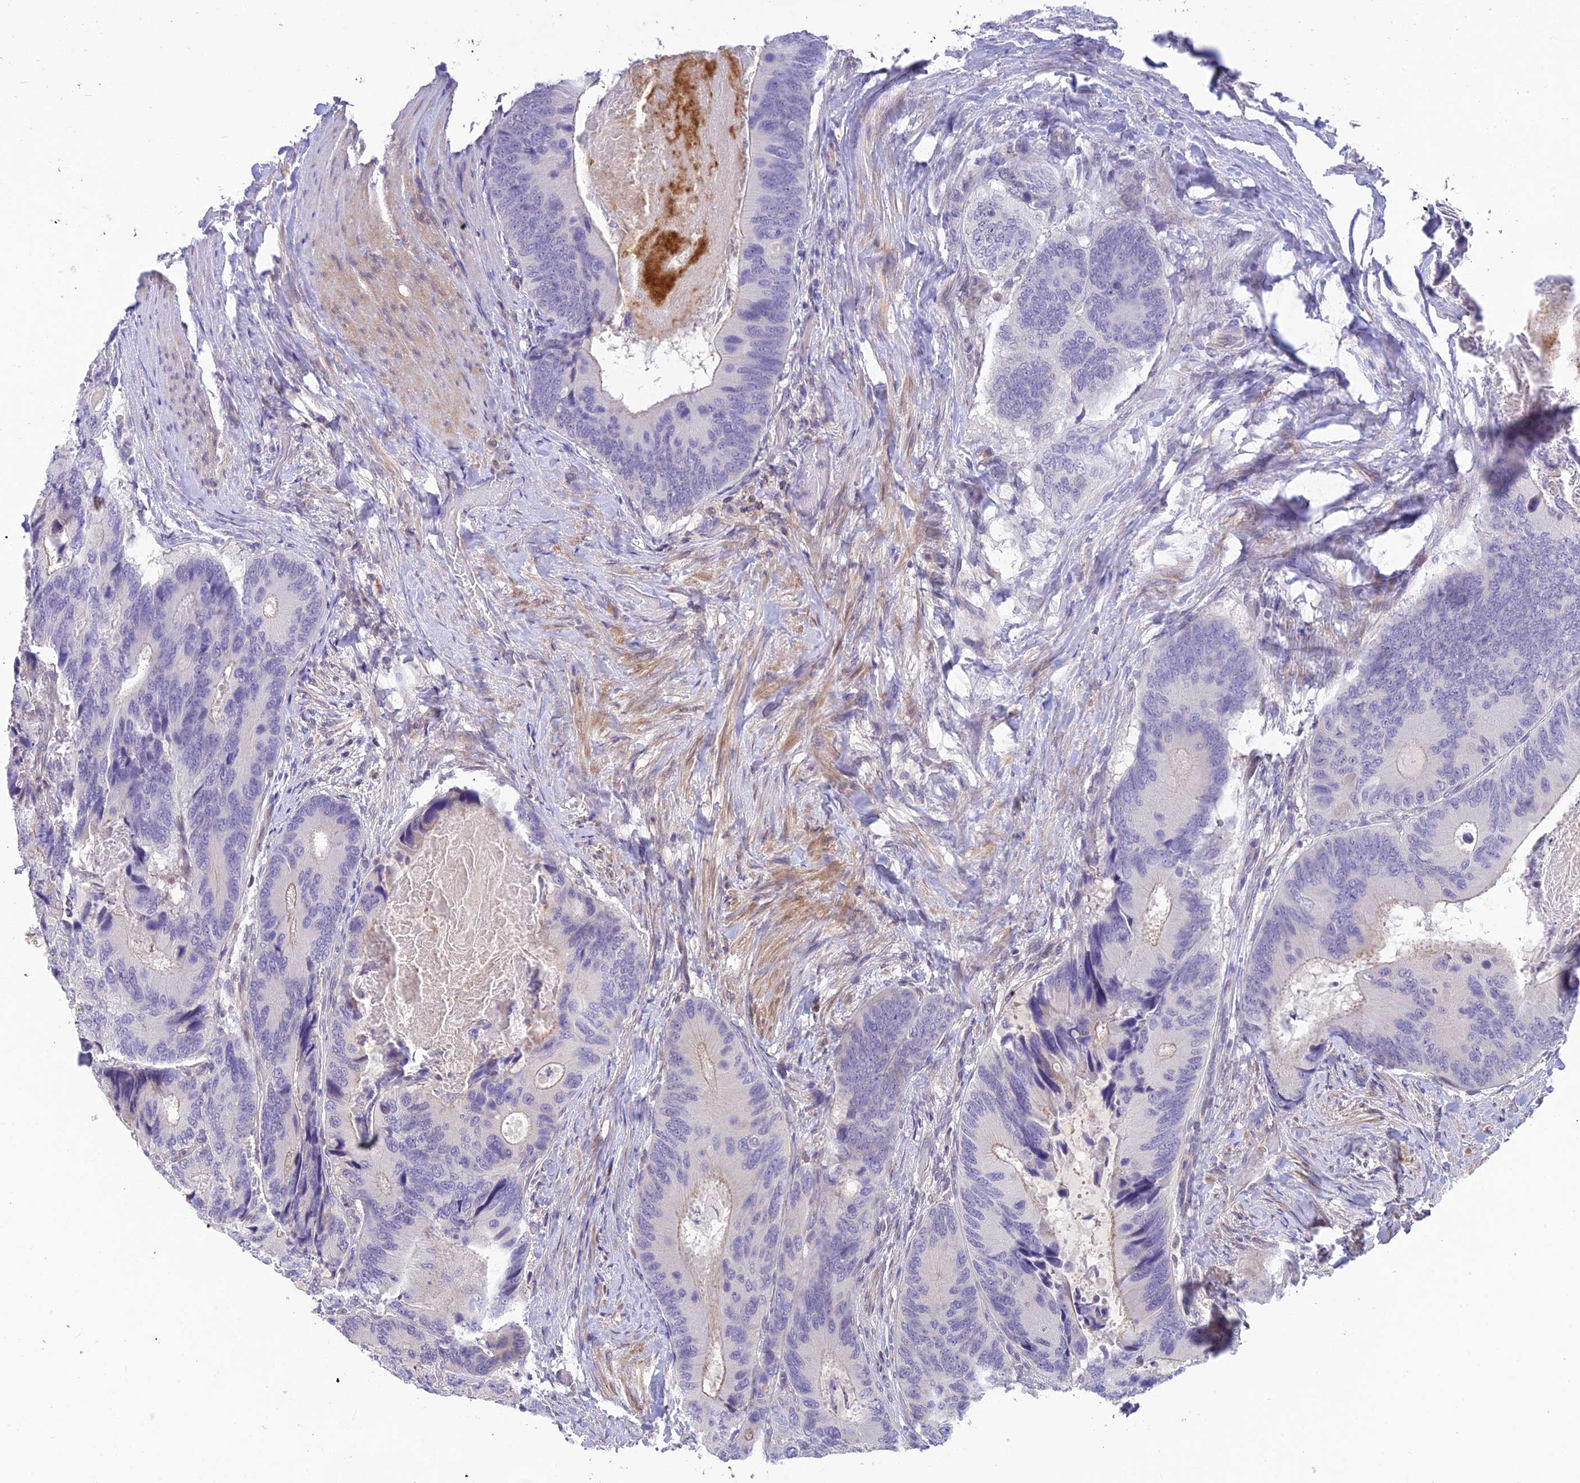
{"staining": {"intensity": "negative", "quantity": "none", "location": "none"}, "tissue": "colorectal cancer", "cell_type": "Tumor cells", "image_type": "cancer", "snomed": [{"axis": "morphology", "description": "Adenocarcinoma, NOS"}, {"axis": "topography", "description": "Colon"}], "caption": "Immunohistochemical staining of colorectal adenocarcinoma displays no significant staining in tumor cells. (DAB IHC, high magnification).", "gene": "BMT2", "patient": {"sex": "male", "age": 84}}